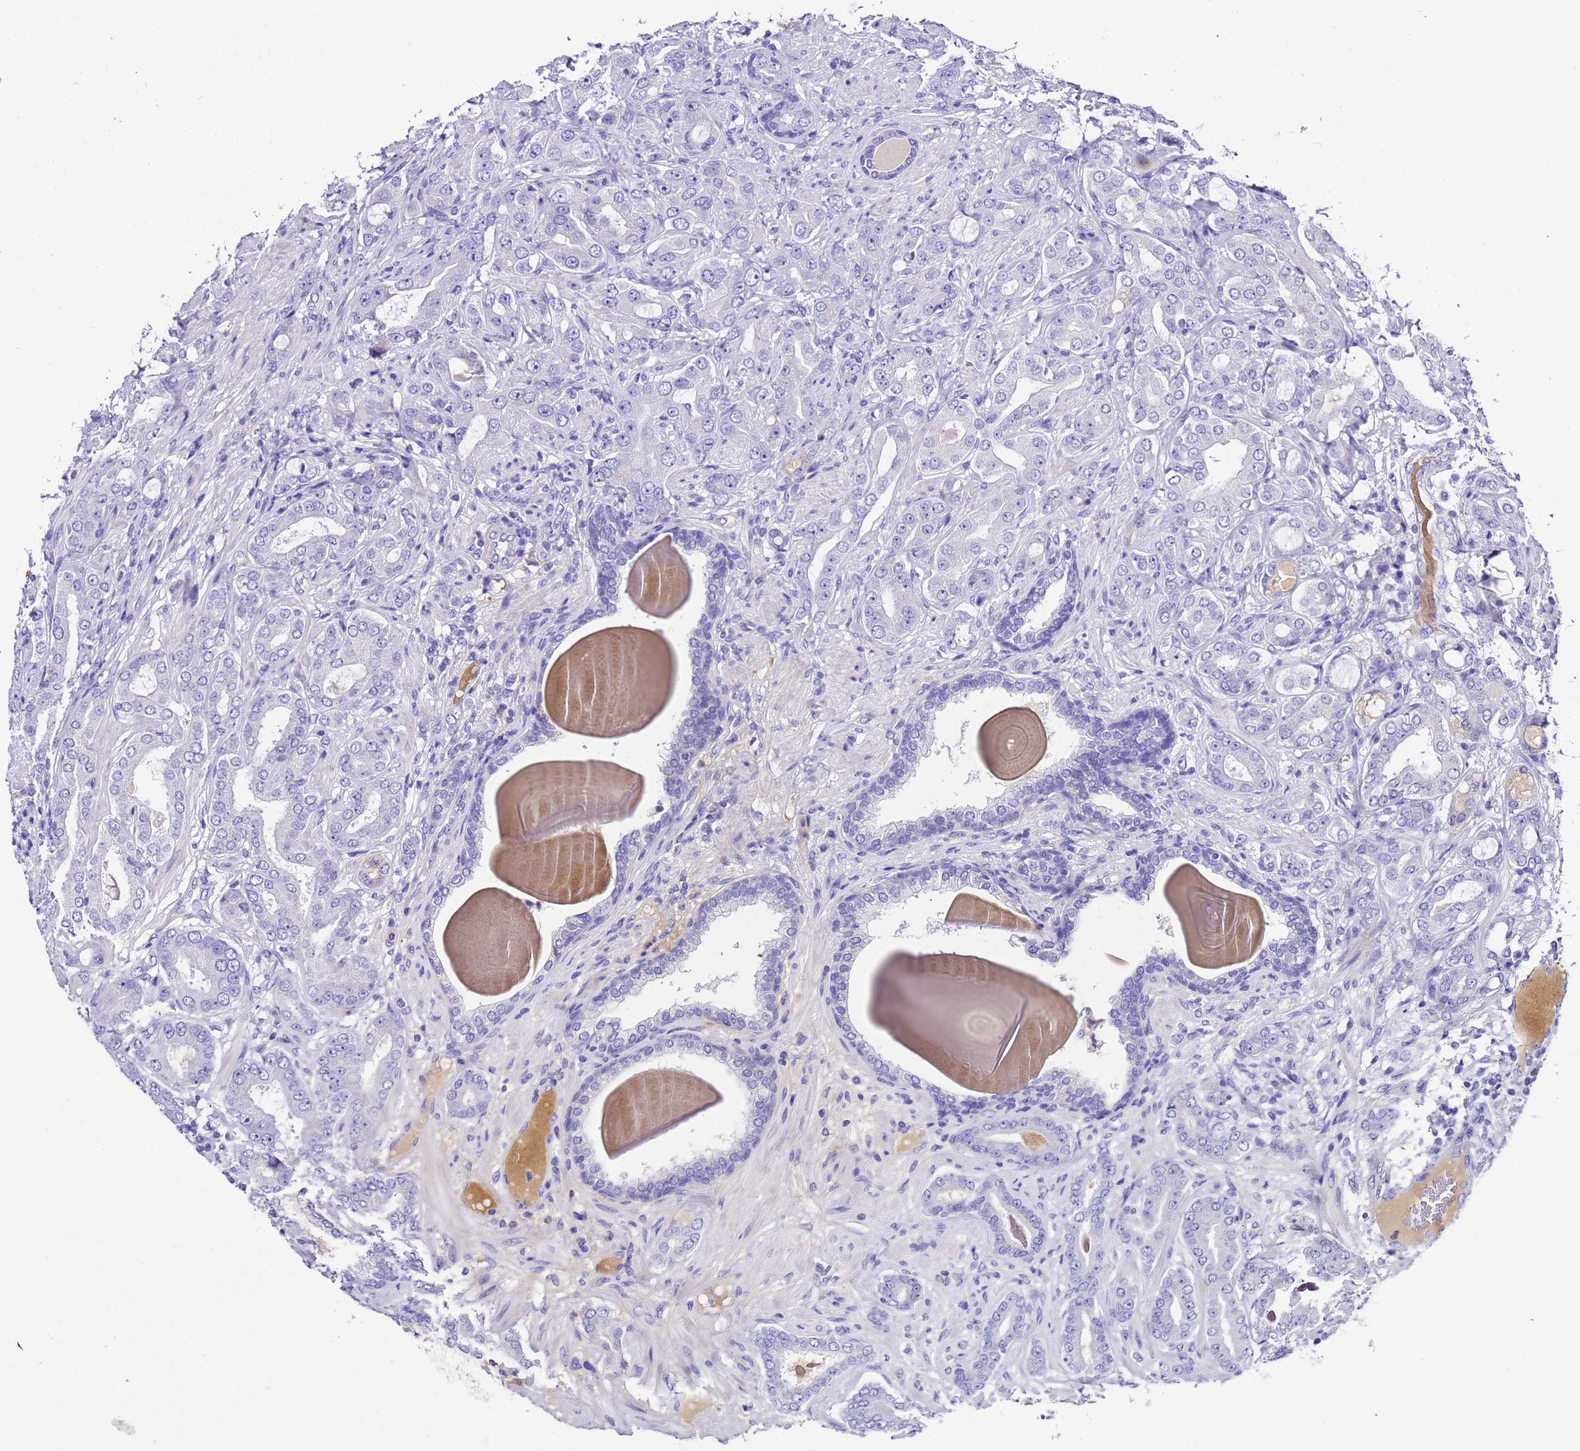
{"staining": {"intensity": "negative", "quantity": "none", "location": "none"}, "tissue": "prostate cancer", "cell_type": "Tumor cells", "image_type": "cancer", "snomed": [{"axis": "morphology", "description": "Adenocarcinoma, Low grade"}, {"axis": "topography", "description": "Prostate"}], "caption": "Micrograph shows no protein expression in tumor cells of low-grade adenocarcinoma (prostate) tissue.", "gene": "UGT2A1", "patient": {"sex": "male", "age": 57}}